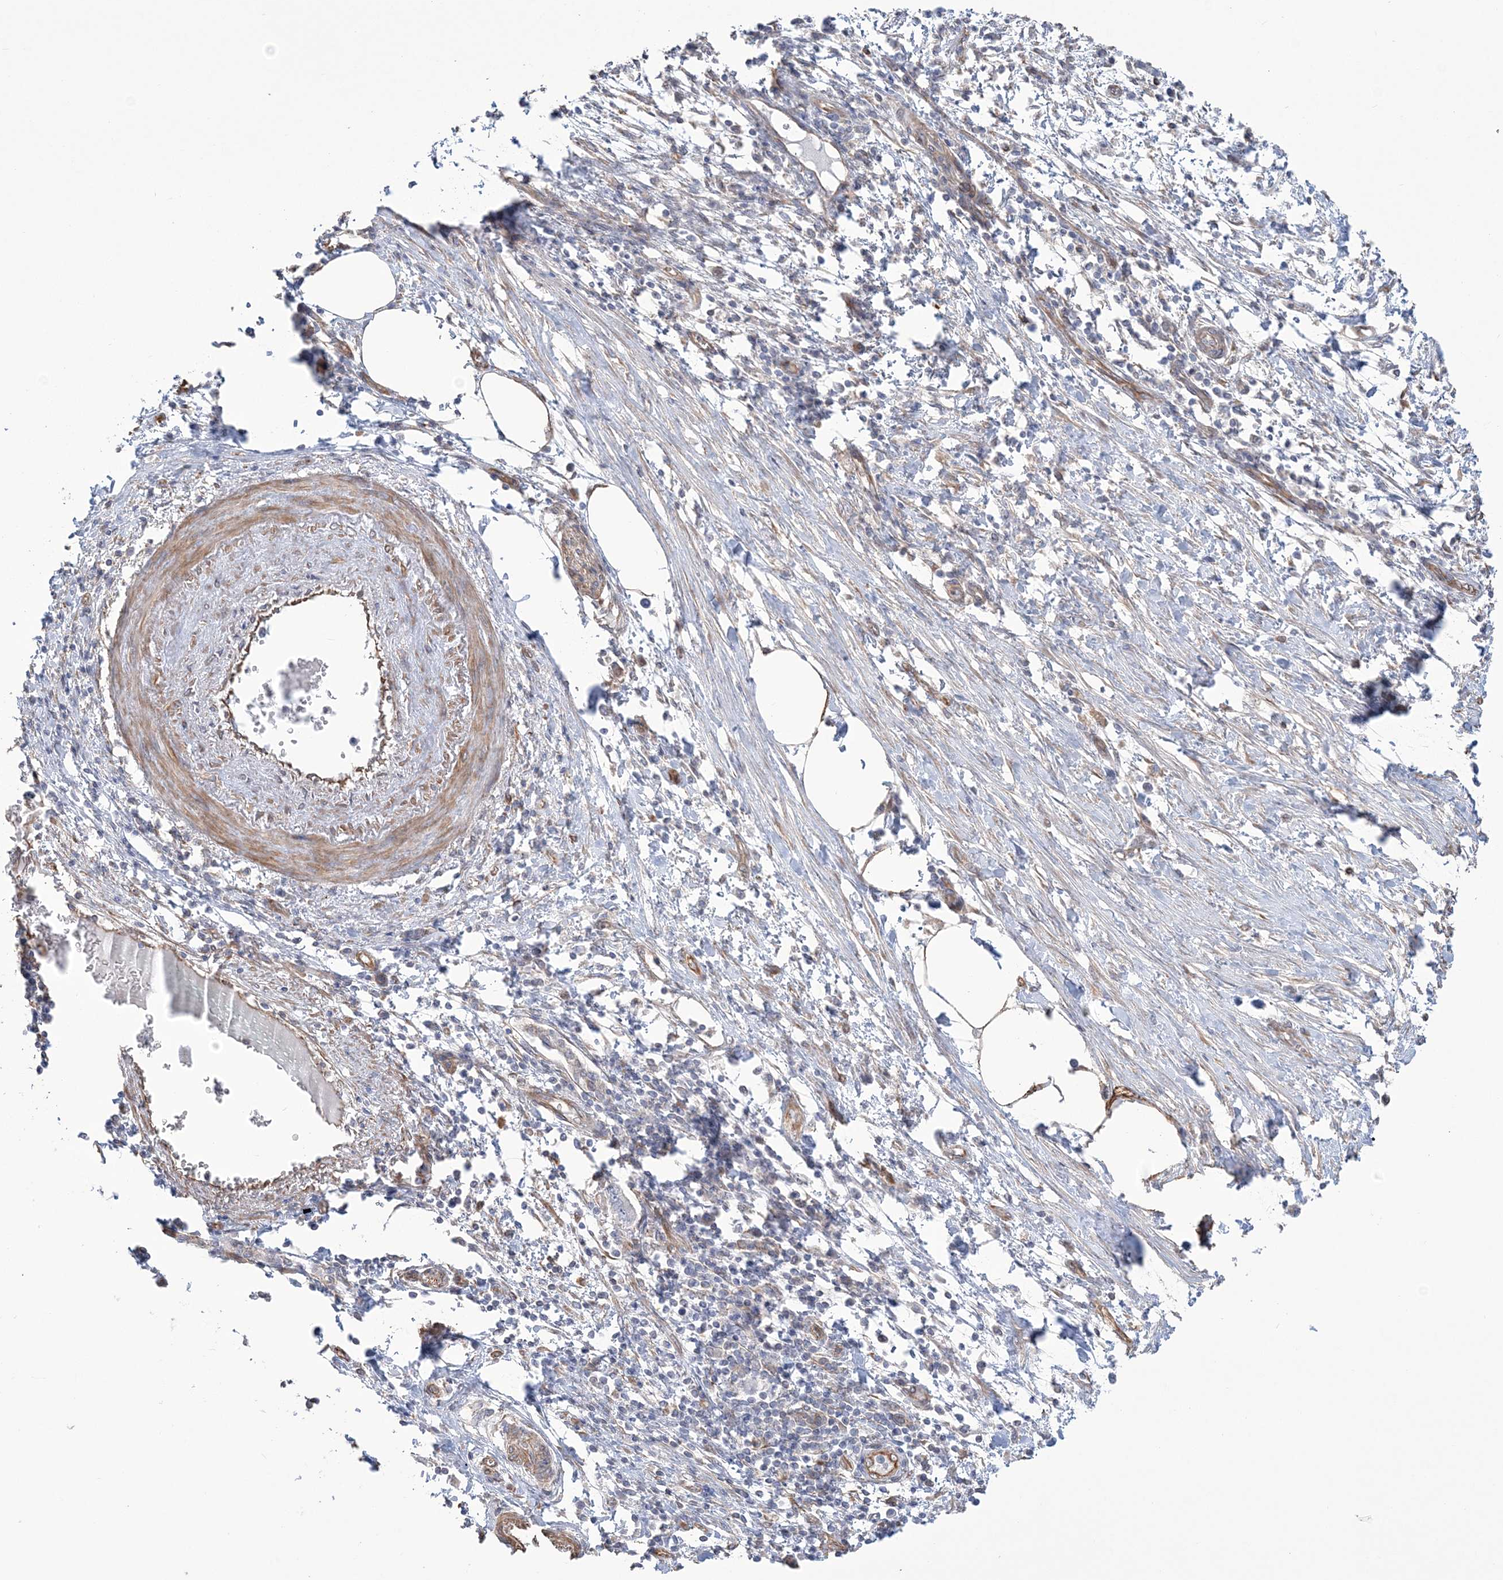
{"staining": {"intensity": "negative", "quantity": "none", "location": "none"}, "tissue": "pancreatic cancer", "cell_type": "Tumor cells", "image_type": "cancer", "snomed": [{"axis": "morphology", "description": "Adenocarcinoma, NOS"}, {"axis": "topography", "description": "Pancreas"}], "caption": "IHC of adenocarcinoma (pancreatic) exhibits no positivity in tumor cells.", "gene": "ZNF821", "patient": {"sex": "female", "age": 55}}